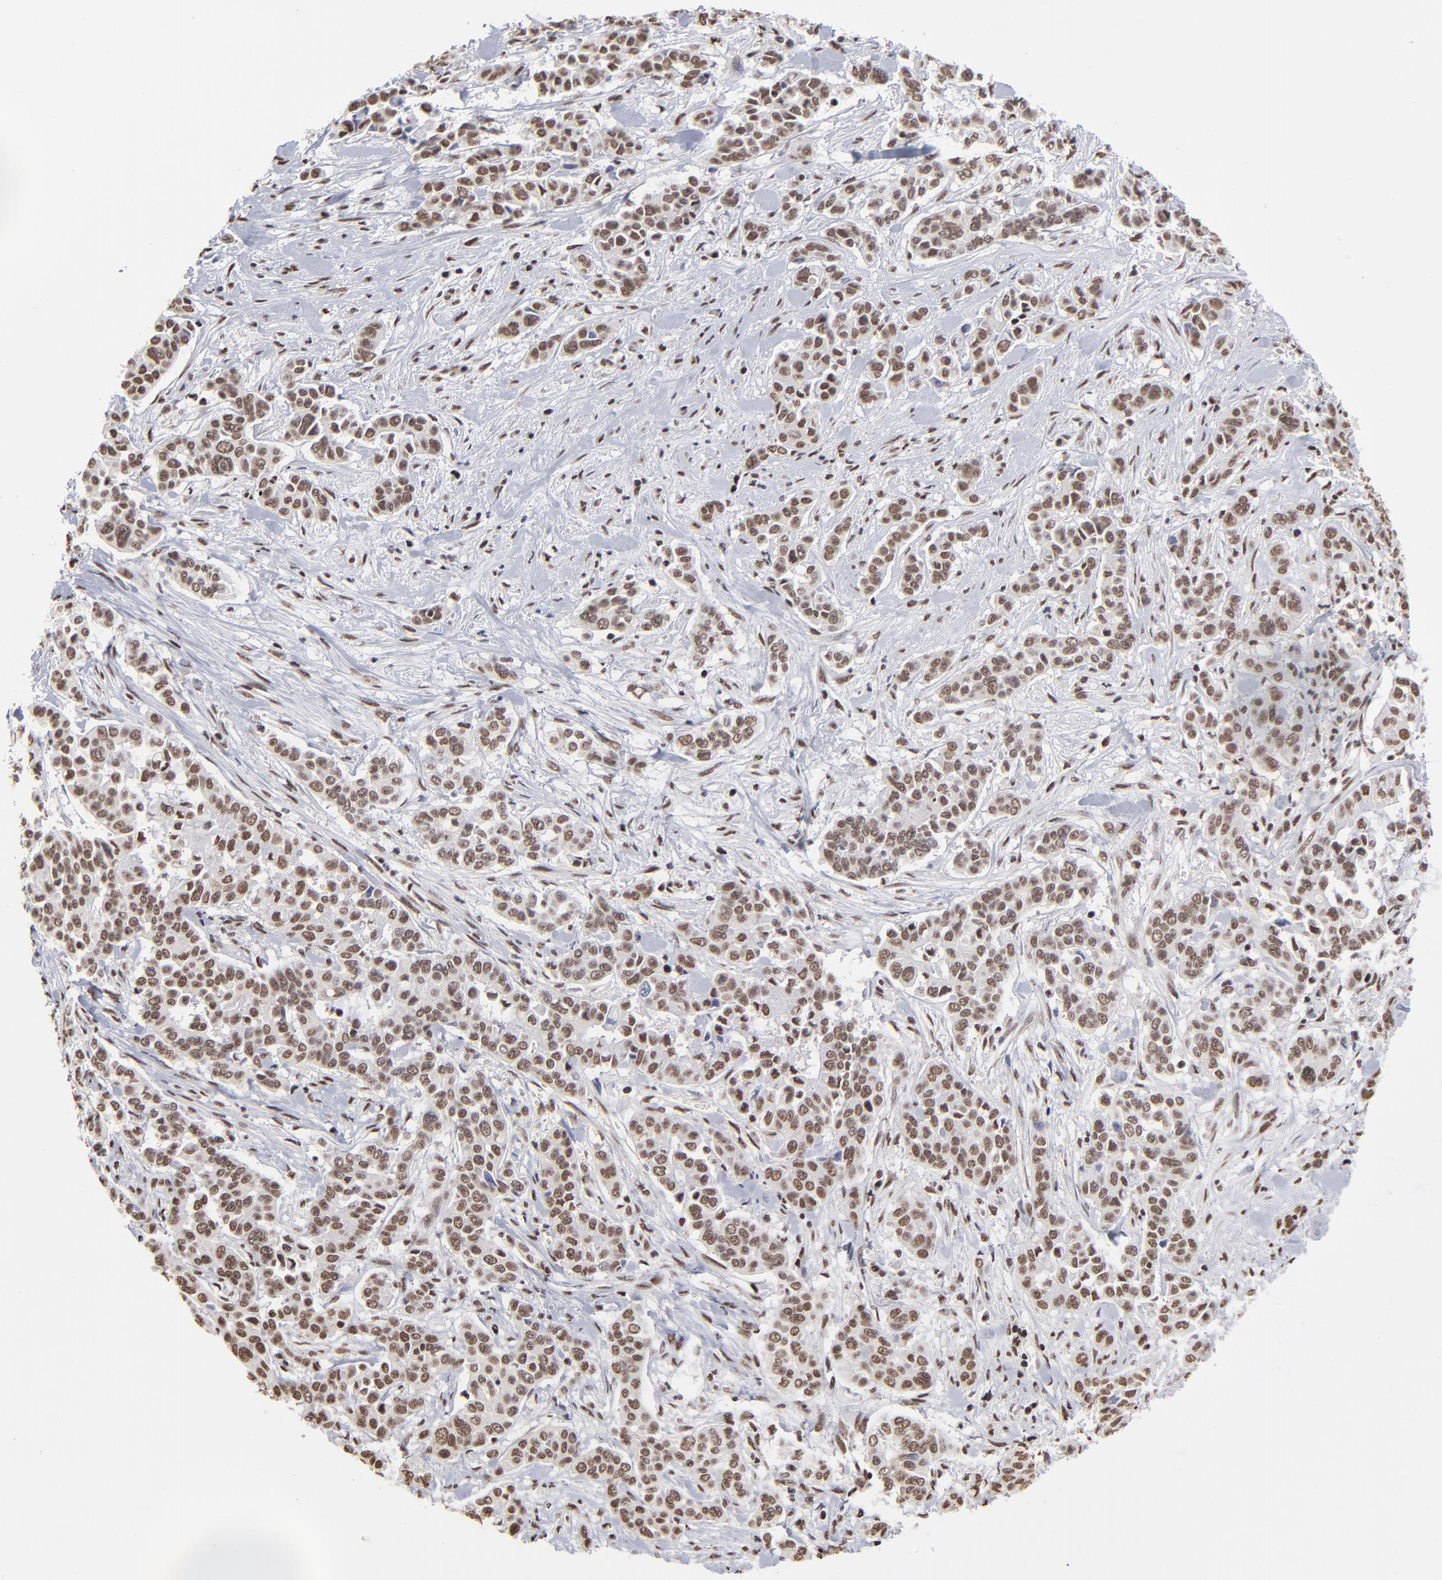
{"staining": {"intensity": "strong", "quantity": ">75%", "location": "nuclear"}, "tissue": "pancreatic cancer", "cell_type": "Tumor cells", "image_type": "cancer", "snomed": [{"axis": "morphology", "description": "Adenocarcinoma, NOS"}, {"axis": "topography", "description": "Pancreas"}], "caption": "Immunohistochemistry (IHC) (DAB (3,3'-diaminobenzidine)) staining of human pancreatic cancer (adenocarcinoma) shows strong nuclear protein positivity in approximately >75% of tumor cells. The staining was performed using DAB, with brown indicating positive protein expression. Nuclei are stained blue with hematoxylin.", "gene": "ZNF3", "patient": {"sex": "female", "age": 52}}